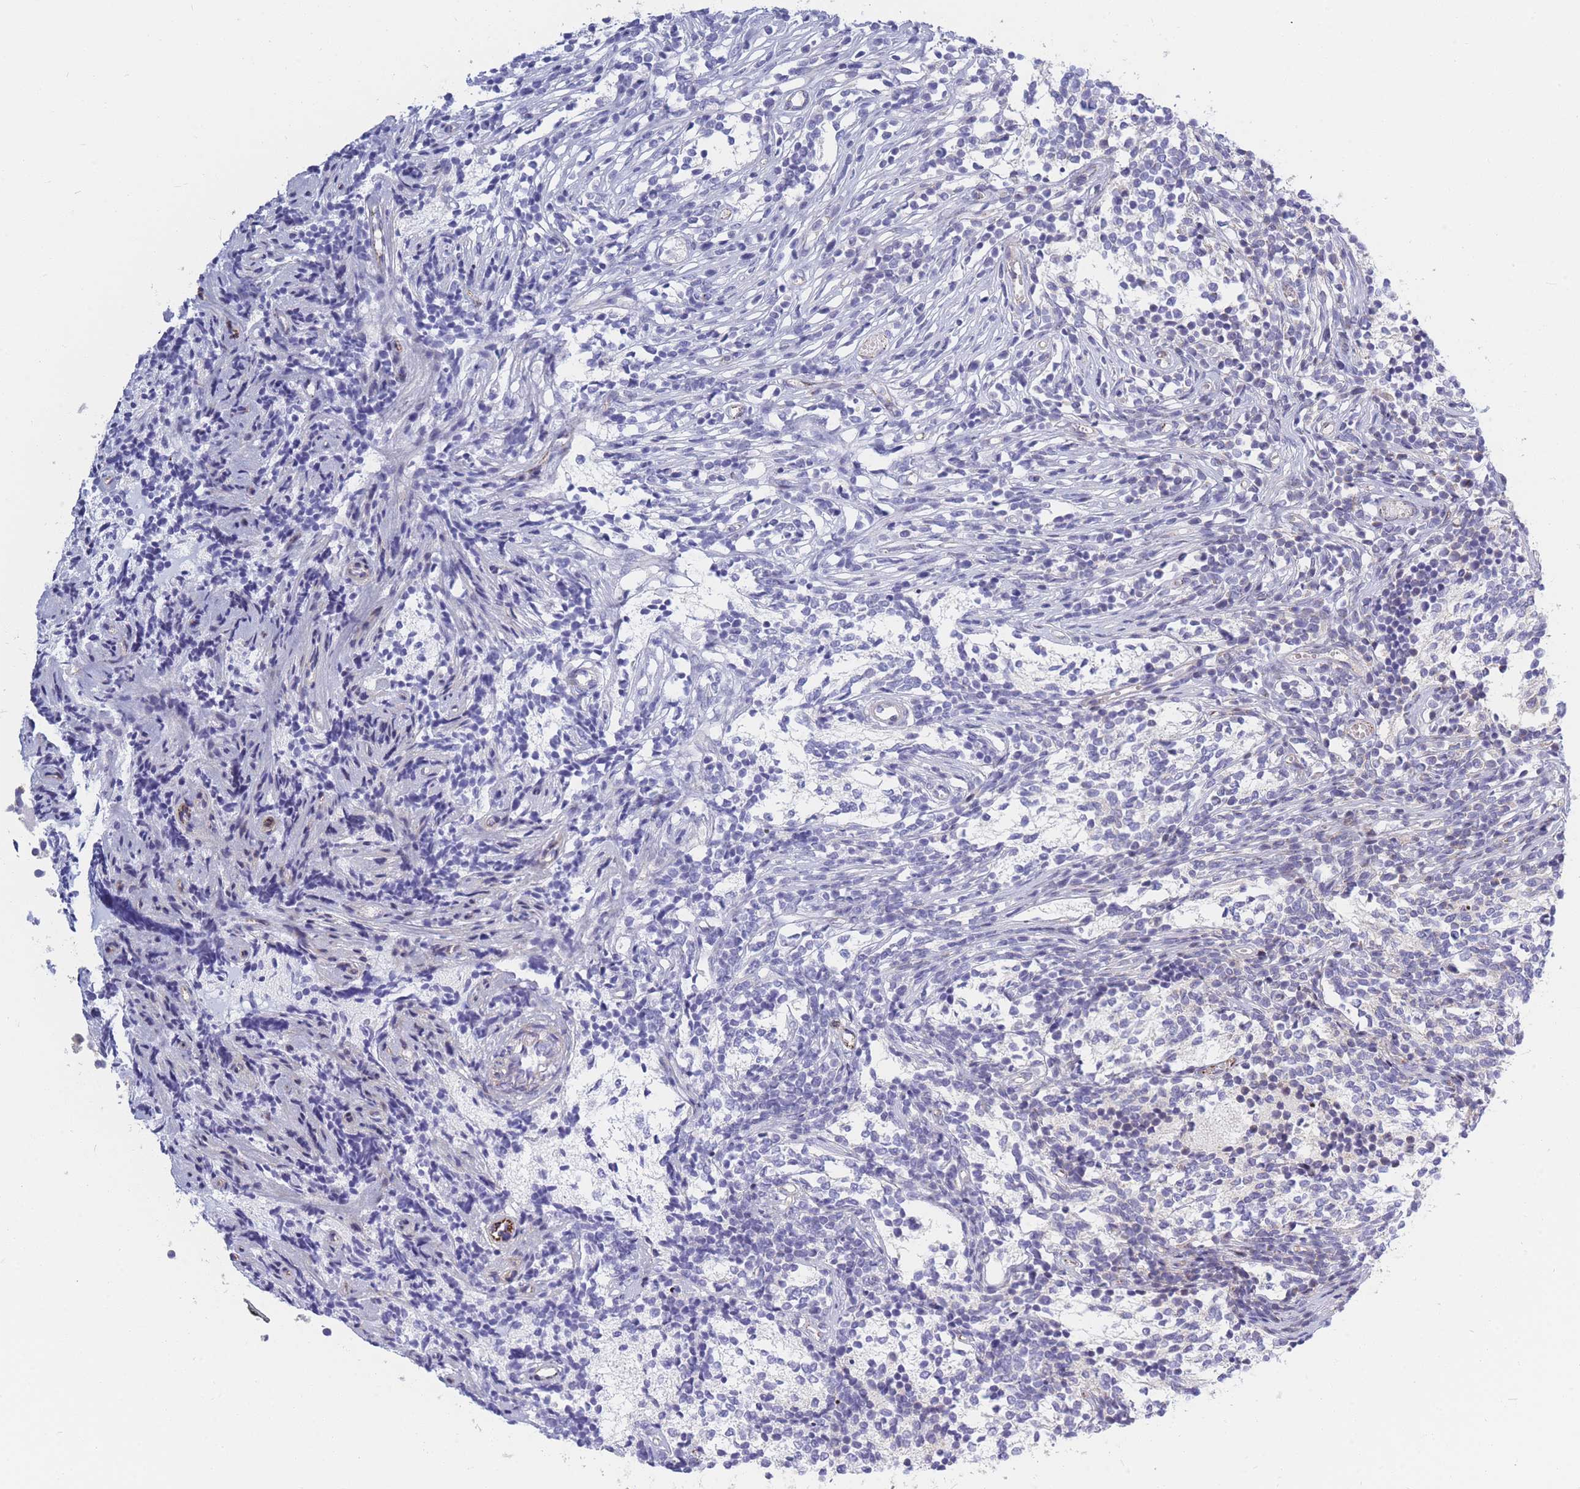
{"staining": {"intensity": "negative", "quantity": "none", "location": "none"}, "tissue": "glioma", "cell_type": "Tumor cells", "image_type": "cancer", "snomed": [{"axis": "morphology", "description": "Glioma, malignant, Low grade"}, {"axis": "topography", "description": "Brain"}], "caption": "Tumor cells show no significant protein positivity in low-grade glioma (malignant). (IHC, brightfield microscopy, high magnification).", "gene": "MOB4", "patient": {"sex": "female", "age": 1}}